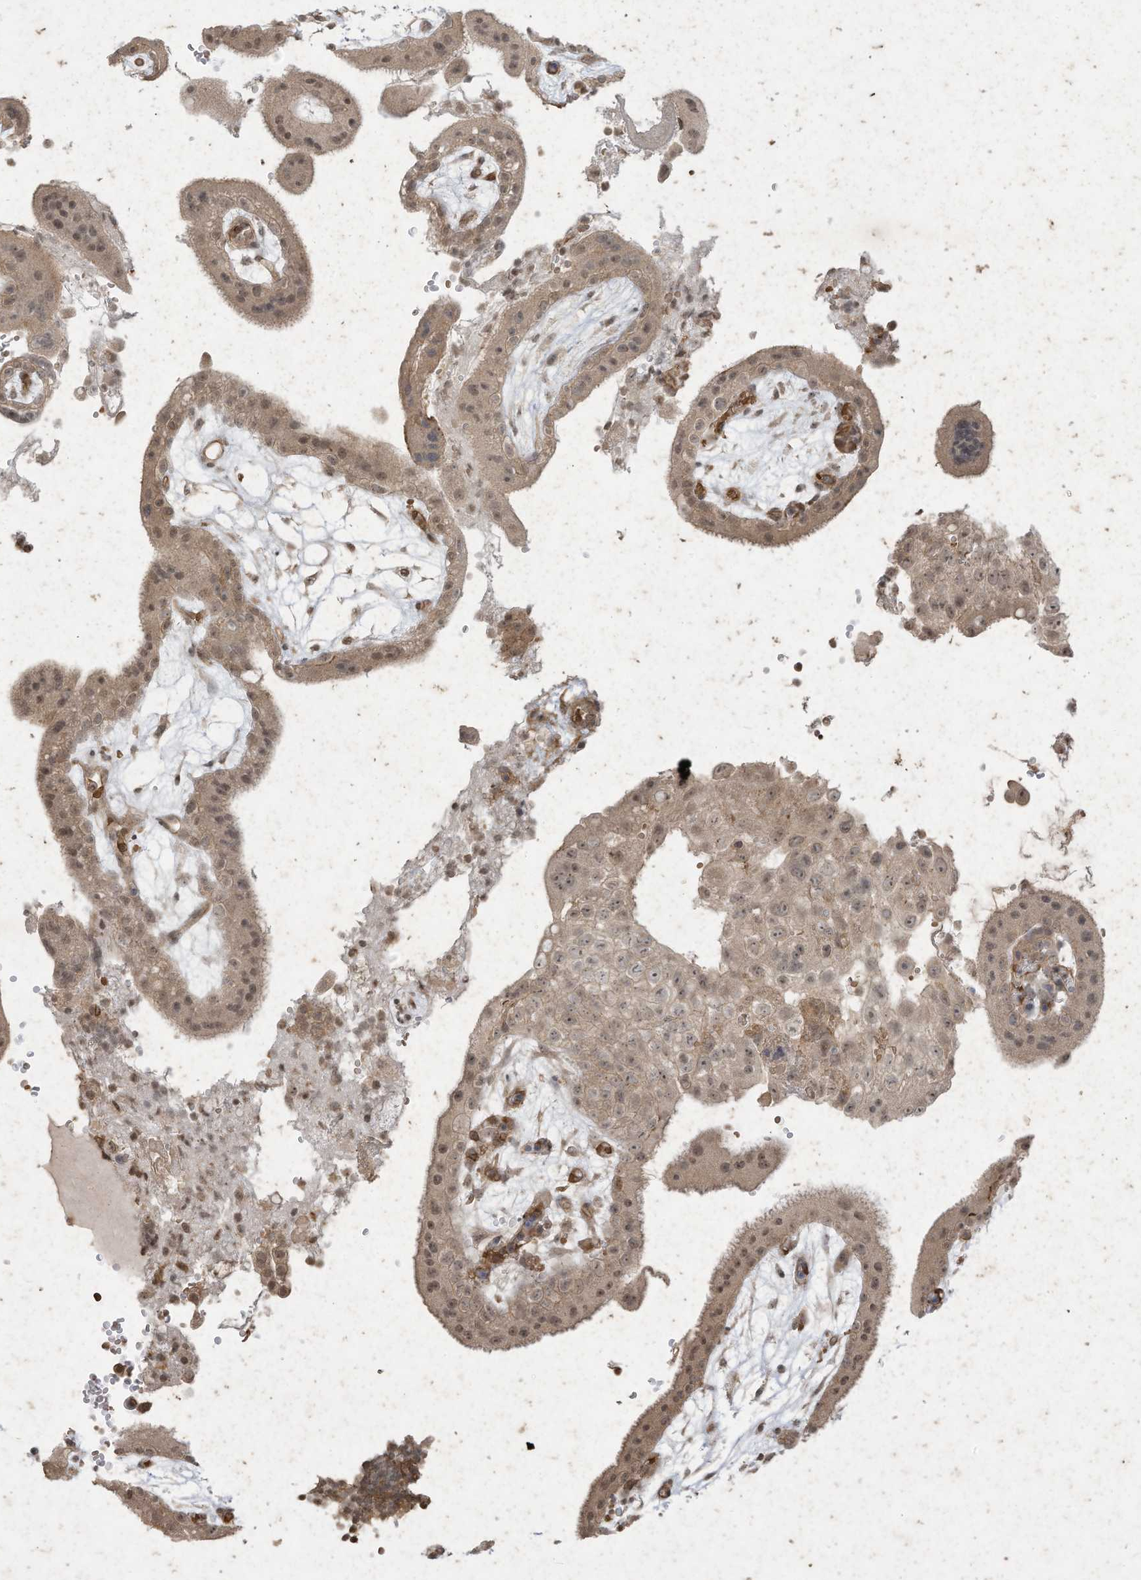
{"staining": {"intensity": "moderate", "quantity": ">75%", "location": "cytoplasmic/membranous"}, "tissue": "placenta", "cell_type": "Trophoblastic cells", "image_type": "normal", "snomed": [{"axis": "morphology", "description": "Normal tissue, NOS"}, {"axis": "topography", "description": "Placenta"}], "caption": "IHC photomicrograph of unremarkable human placenta stained for a protein (brown), which exhibits medium levels of moderate cytoplasmic/membranous expression in about >75% of trophoblastic cells.", "gene": "MATN2", "patient": {"sex": "female", "age": 18}}